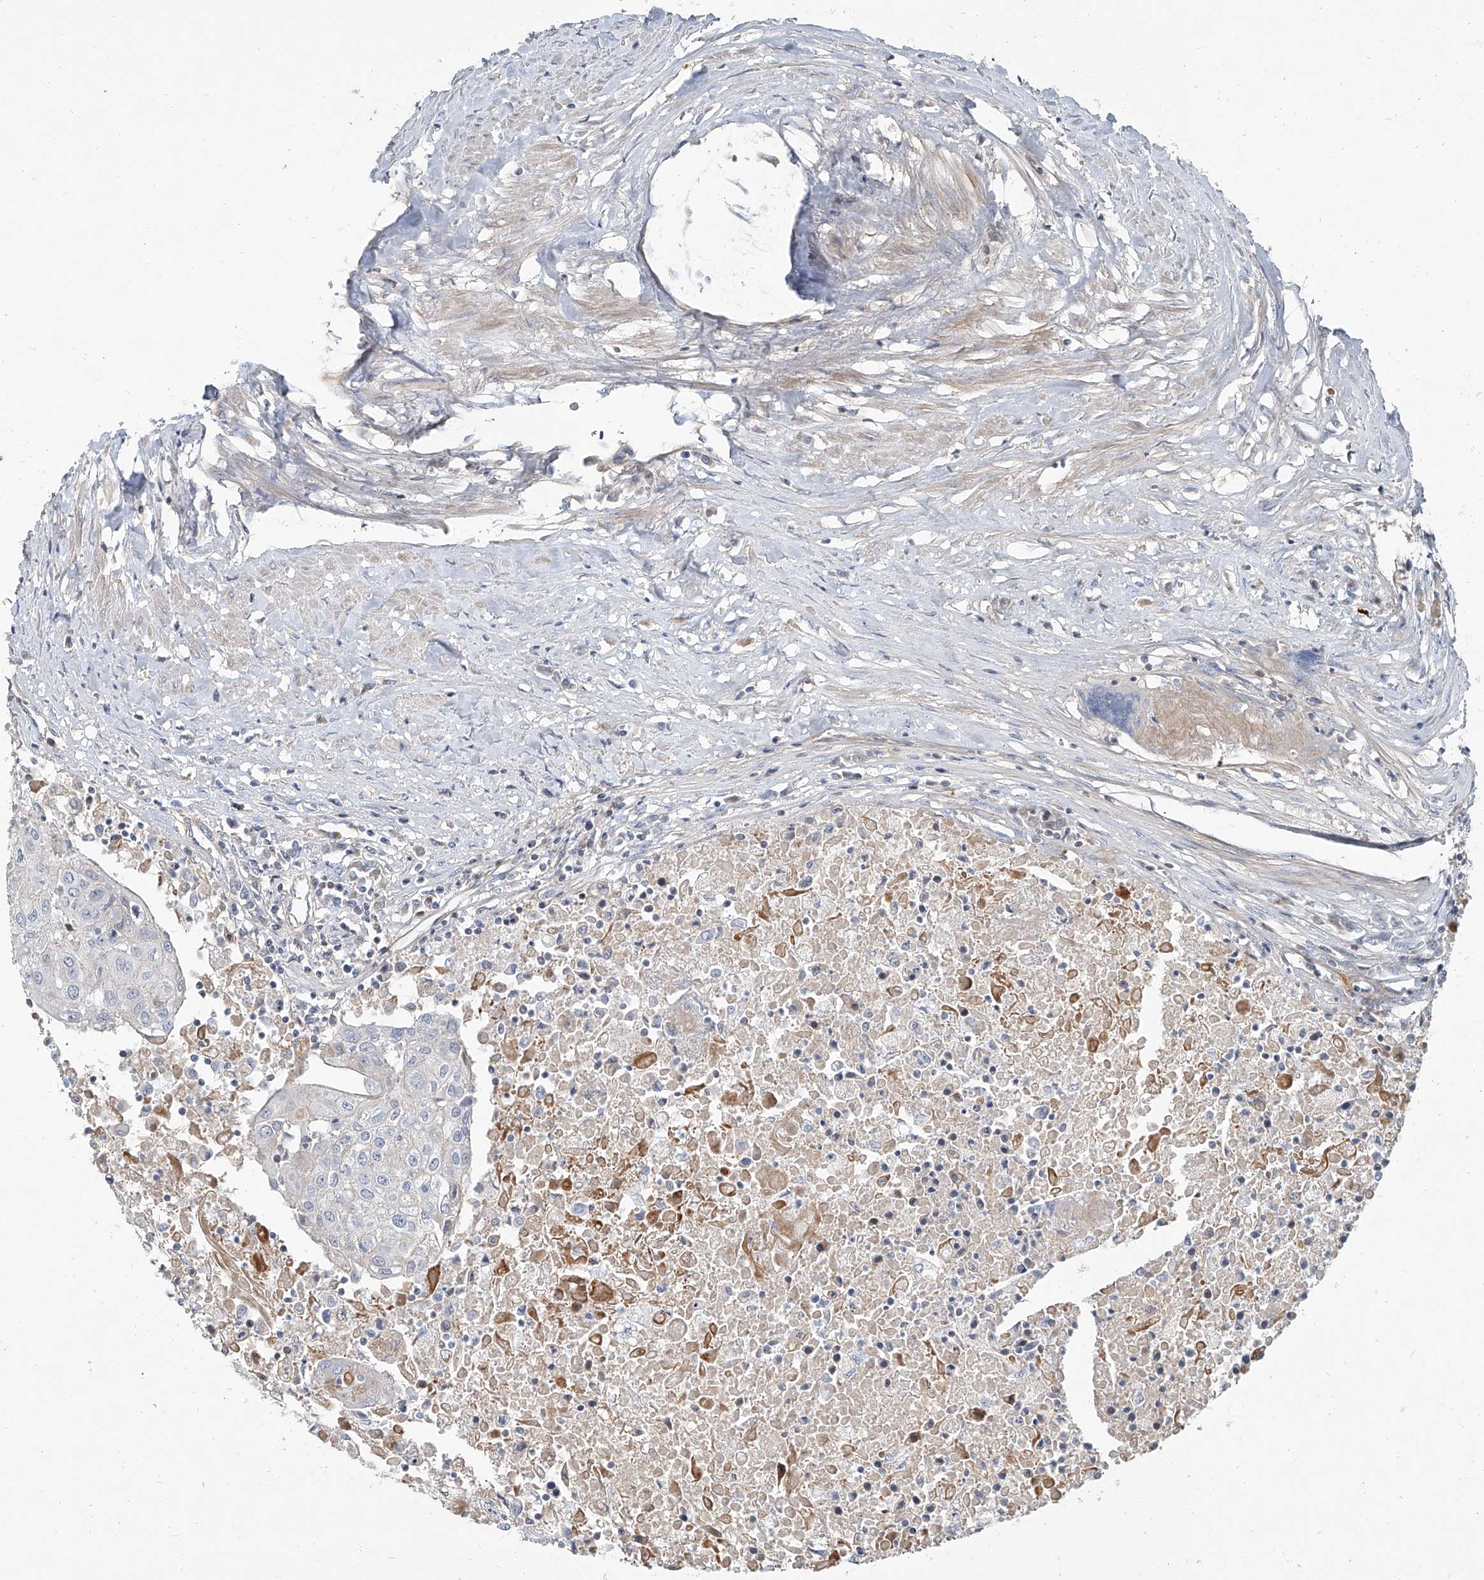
{"staining": {"intensity": "negative", "quantity": "none", "location": "none"}, "tissue": "urothelial cancer", "cell_type": "Tumor cells", "image_type": "cancer", "snomed": [{"axis": "morphology", "description": "Urothelial carcinoma, High grade"}, {"axis": "topography", "description": "Urinary bladder"}], "caption": "Immunohistochemistry histopathology image of urothelial cancer stained for a protein (brown), which displays no positivity in tumor cells.", "gene": "HOXA3", "patient": {"sex": "female", "age": 85}}